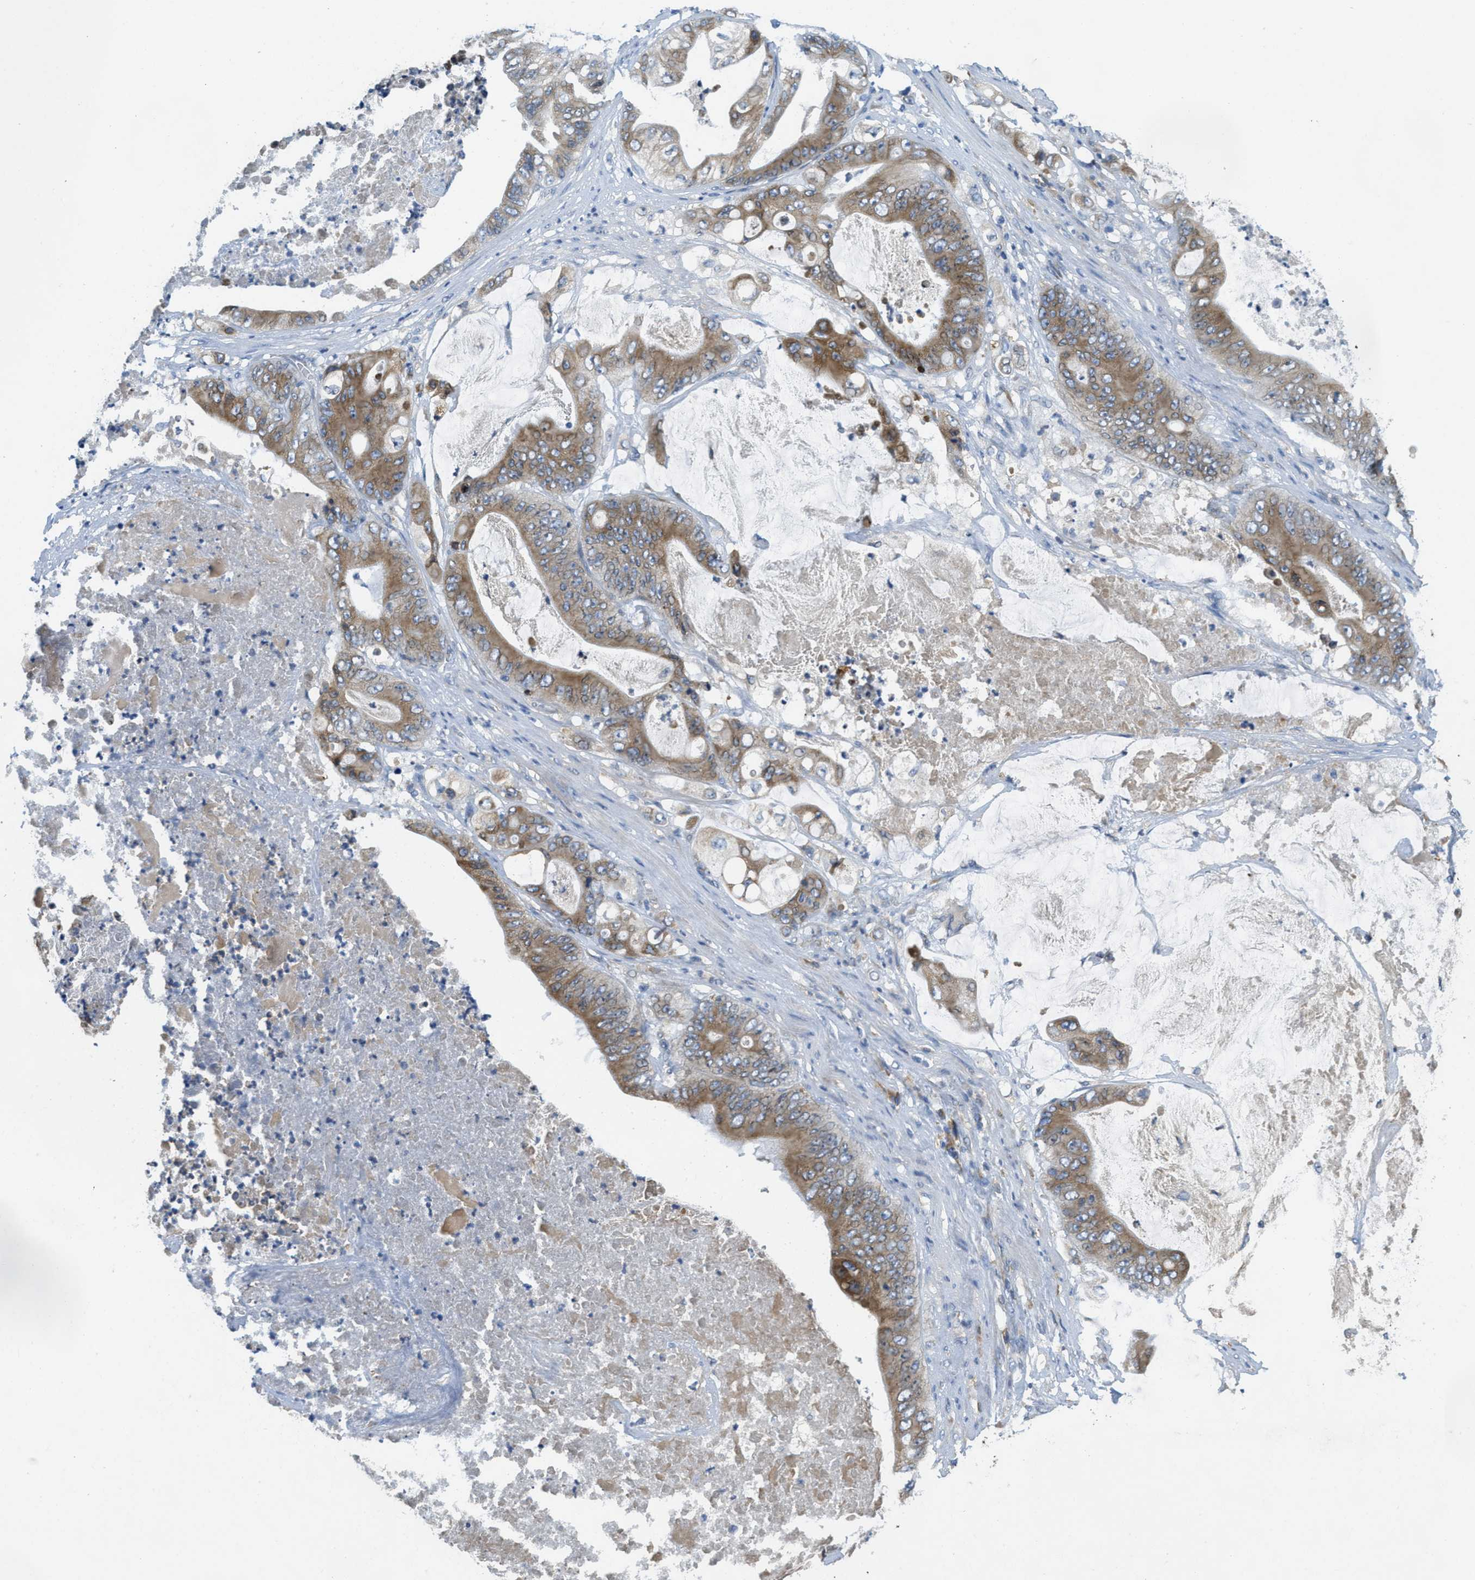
{"staining": {"intensity": "moderate", "quantity": ">75%", "location": "cytoplasmic/membranous"}, "tissue": "stomach cancer", "cell_type": "Tumor cells", "image_type": "cancer", "snomed": [{"axis": "morphology", "description": "Adenocarcinoma, NOS"}, {"axis": "topography", "description": "Stomach"}], "caption": "A high-resolution photomicrograph shows IHC staining of stomach adenocarcinoma, which displays moderate cytoplasmic/membranous staining in approximately >75% of tumor cells.", "gene": "MPDU1", "patient": {"sex": "female", "age": 73}}